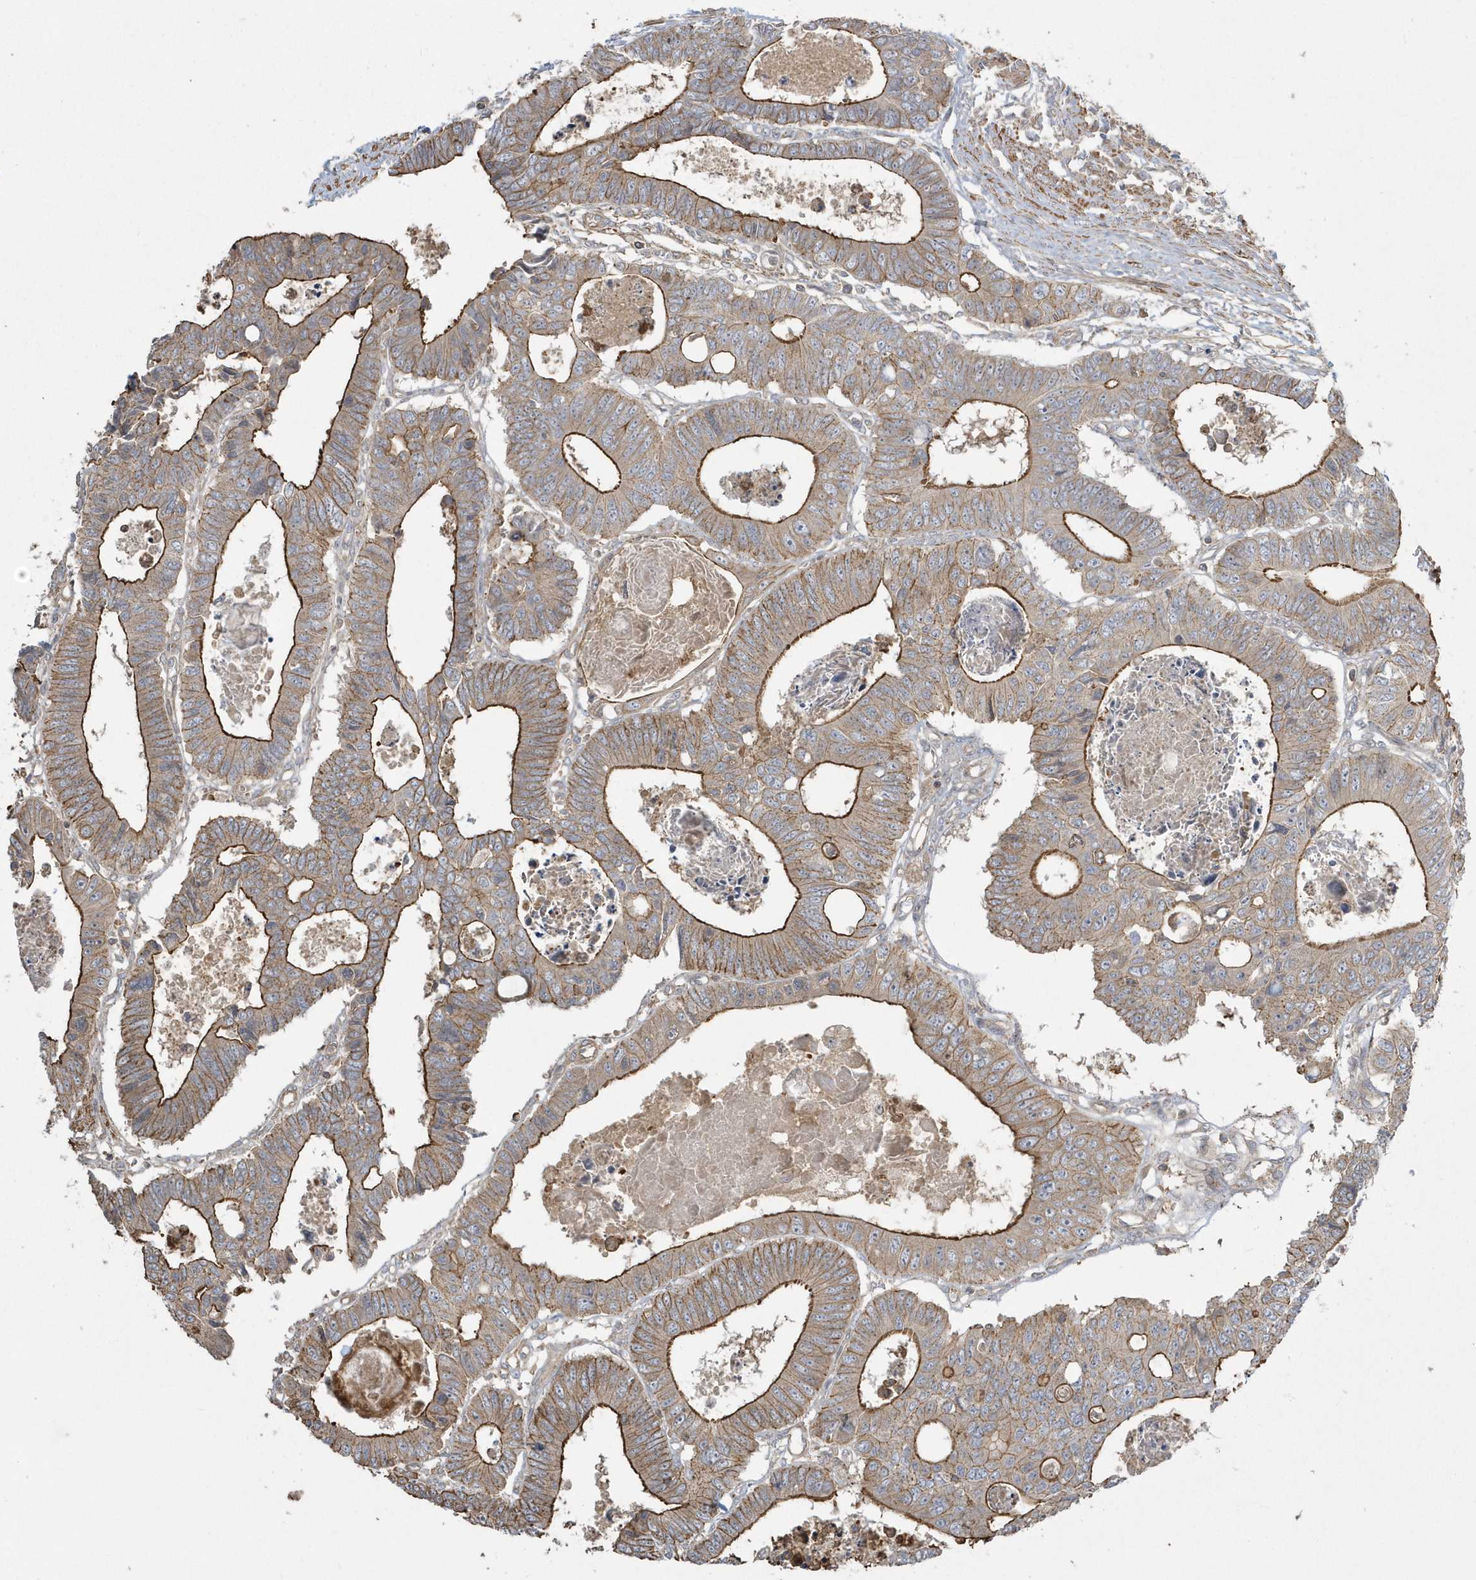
{"staining": {"intensity": "moderate", "quantity": ">75%", "location": "cytoplasmic/membranous"}, "tissue": "colorectal cancer", "cell_type": "Tumor cells", "image_type": "cancer", "snomed": [{"axis": "morphology", "description": "Adenocarcinoma, NOS"}, {"axis": "topography", "description": "Rectum"}], "caption": "IHC (DAB (3,3'-diaminobenzidine)) staining of human colorectal cancer (adenocarcinoma) demonstrates moderate cytoplasmic/membranous protein positivity in approximately >75% of tumor cells.", "gene": "ARMC8", "patient": {"sex": "male", "age": 84}}